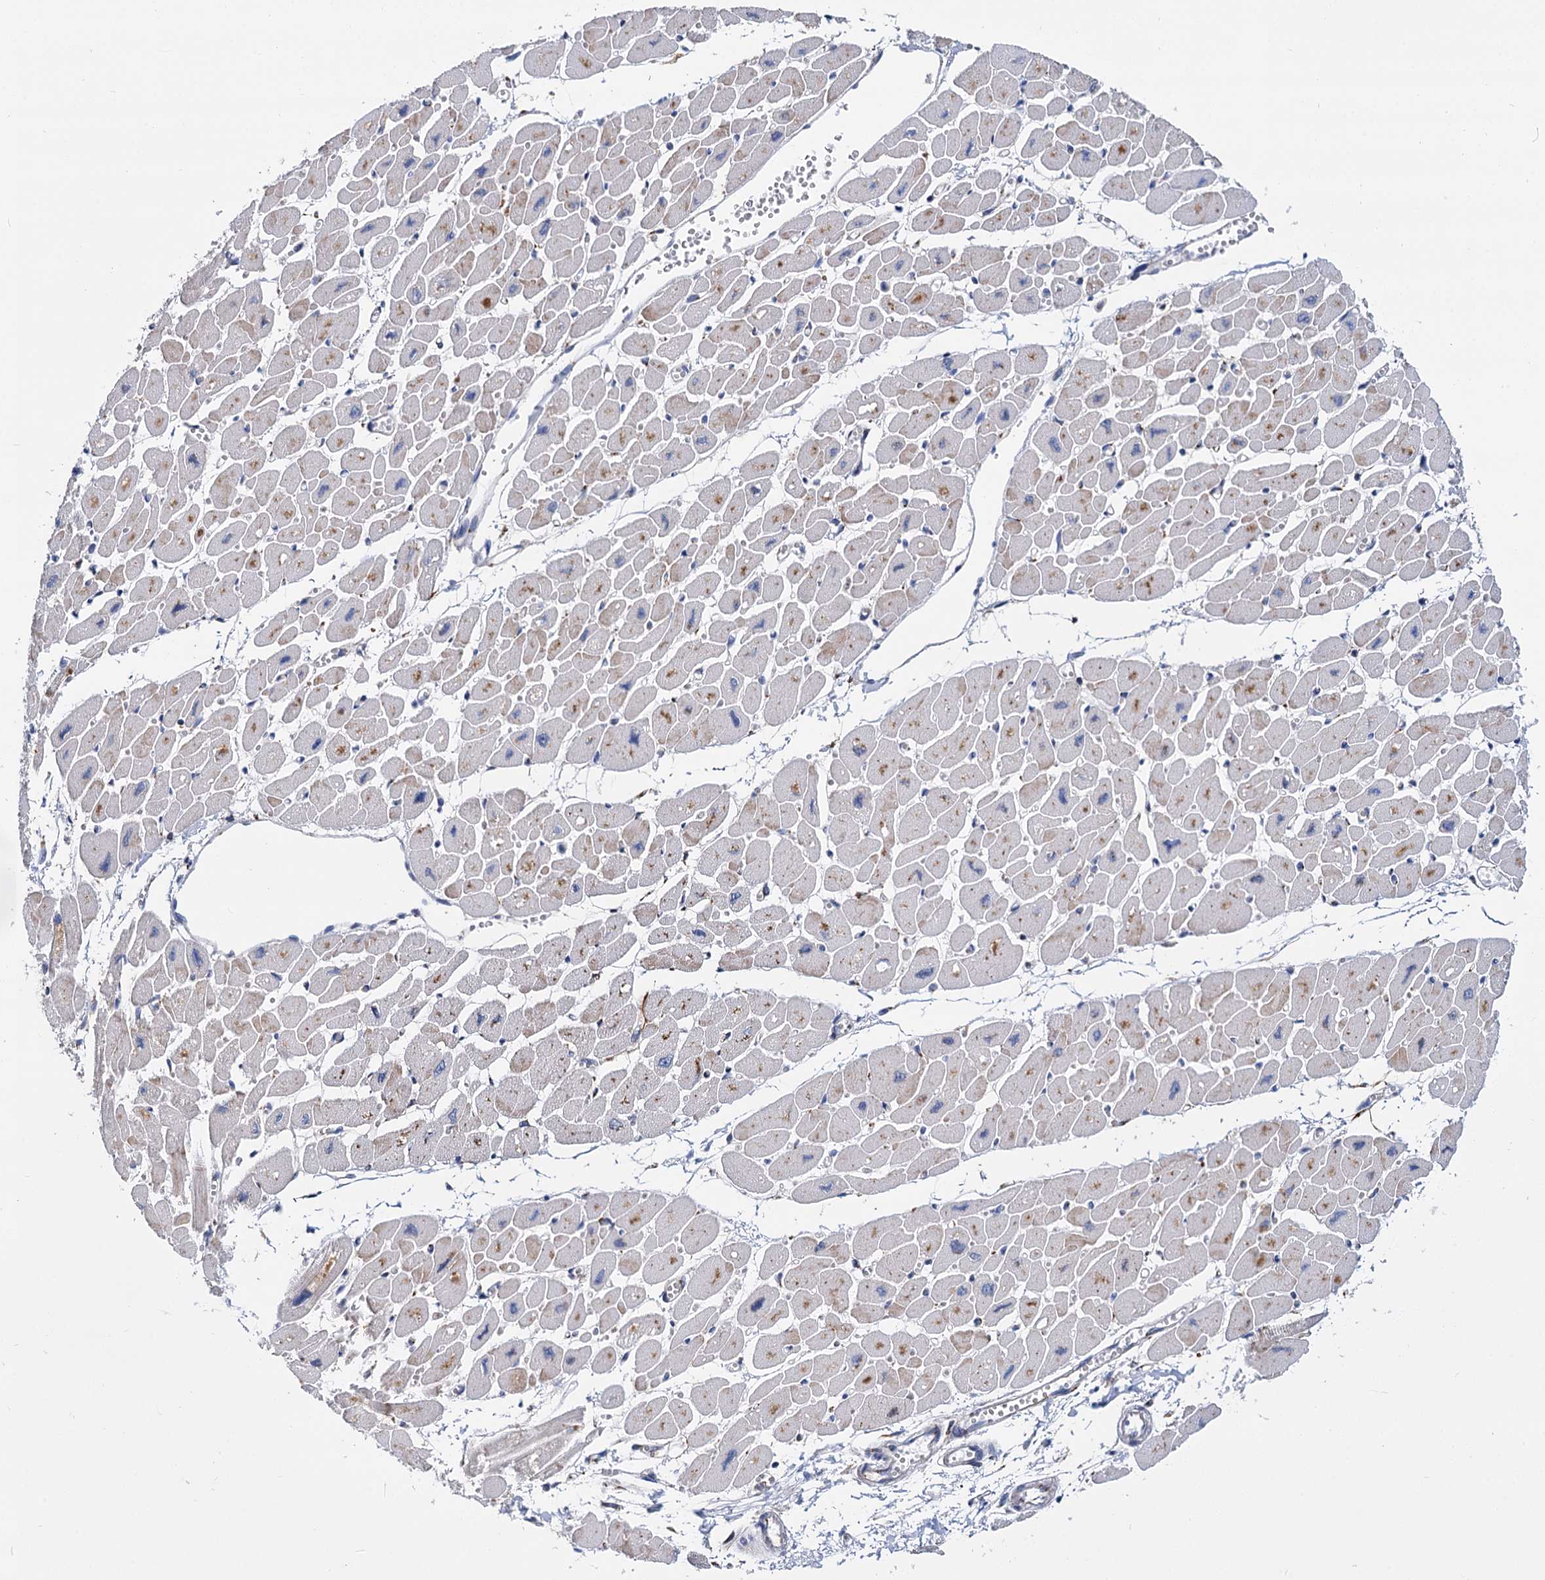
{"staining": {"intensity": "moderate", "quantity": "<25%", "location": "cytoplasmic/membranous"}, "tissue": "heart muscle", "cell_type": "Cardiomyocytes", "image_type": "normal", "snomed": [{"axis": "morphology", "description": "Normal tissue, NOS"}, {"axis": "topography", "description": "Heart"}], "caption": "High-power microscopy captured an IHC image of normal heart muscle, revealing moderate cytoplasmic/membranous staining in approximately <25% of cardiomyocytes.", "gene": "SUPT20H", "patient": {"sex": "female", "age": 54}}